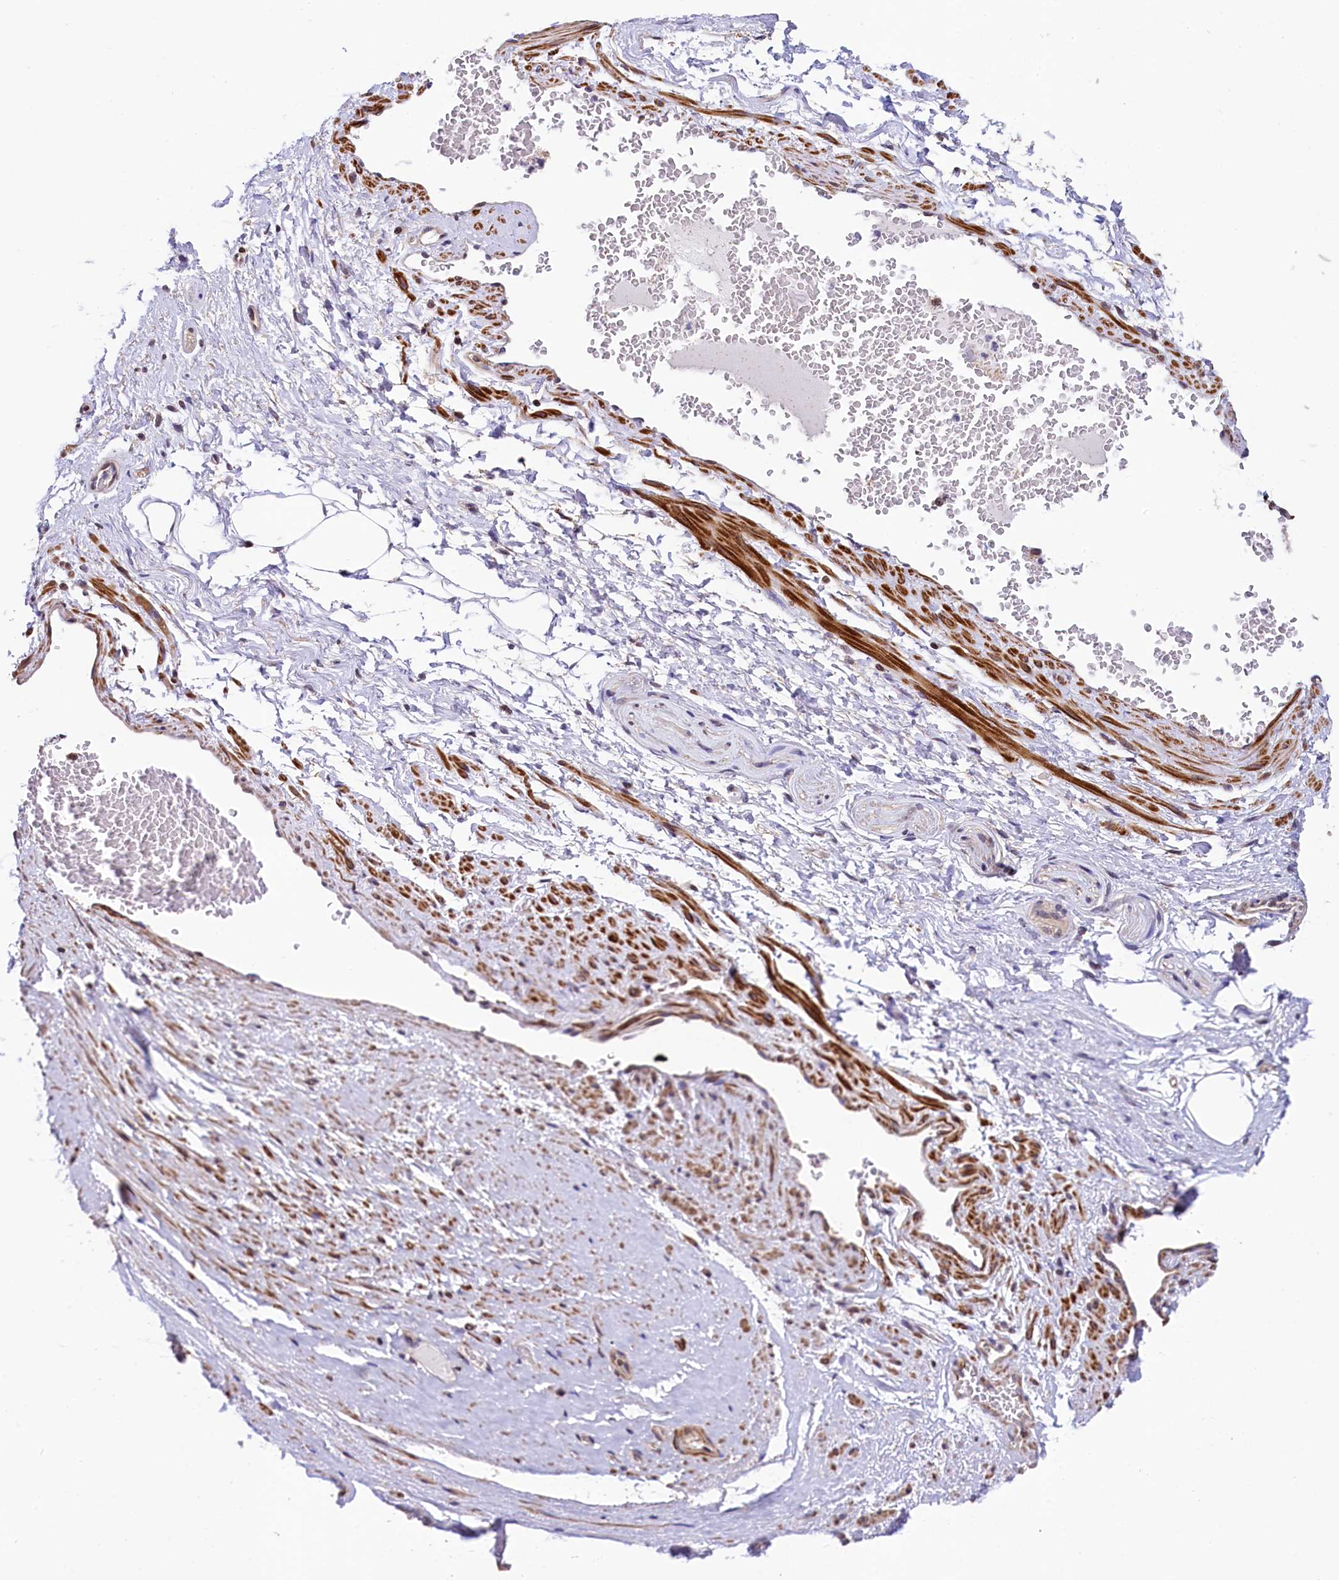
{"staining": {"intensity": "negative", "quantity": "none", "location": "none"}, "tissue": "adipose tissue", "cell_type": "Adipocytes", "image_type": "normal", "snomed": [{"axis": "morphology", "description": "Normal tissue, NOS"}, {"axis": "morphology", "description": "Adenocarcinoma, Low grade"}, {"axis": "topography", "description": "Prostate"}, {"axis": "topography", "description": "Peripheral nerve tissue"}], "caption": "High power microscopy photomicrograph of an immunohistochemistry (IHC) image of unremarkable adipose tissue, revealing no significant expression in adipocytes.", "gene": "ZNF2", "patient": {"sex": "male", "age": 63}}